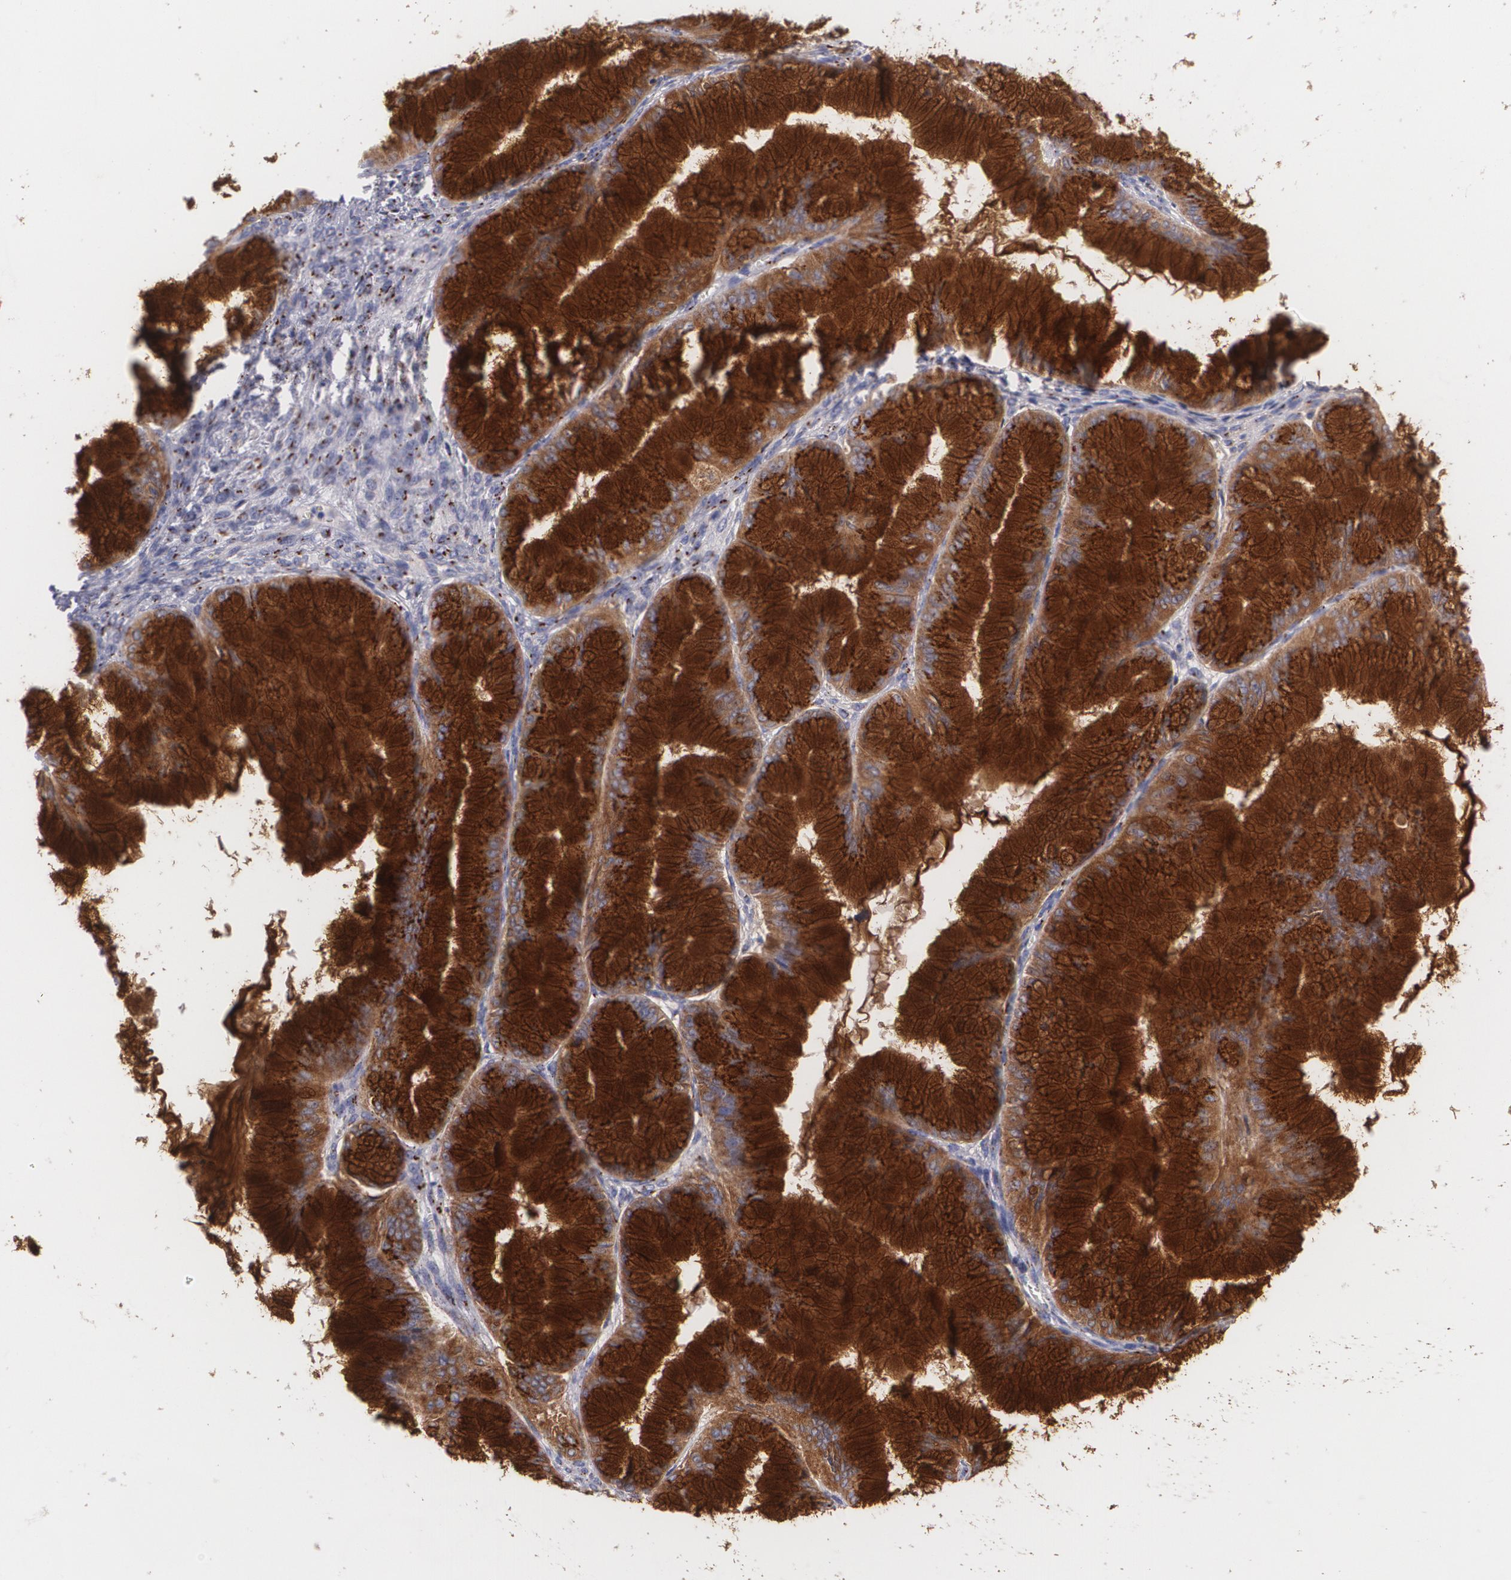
{"staining": {"intensity": "strong", "quantity": ">75%", "location": "cytoplasmic/membranous"}, "tissue": "ovarian cancer", "cell_type": "Tumor cells", "image_type": "cancer", "snomed": [{"axis": "morphology", "description": "Cystadenocarcinoma, mucinous, NOS"}, {"axis": "topography", "description": "Ovary"}], "caption": "Immunohistochemical staining of ovarian cancer reveals high levels of strong cytoplasmic/membranous positivity in approximately >75% of tumor cells. (IHC, brightfield microscopy, high magnification).", "gene": "CILK1", "patient": {"sex": "female", "age": 63}}